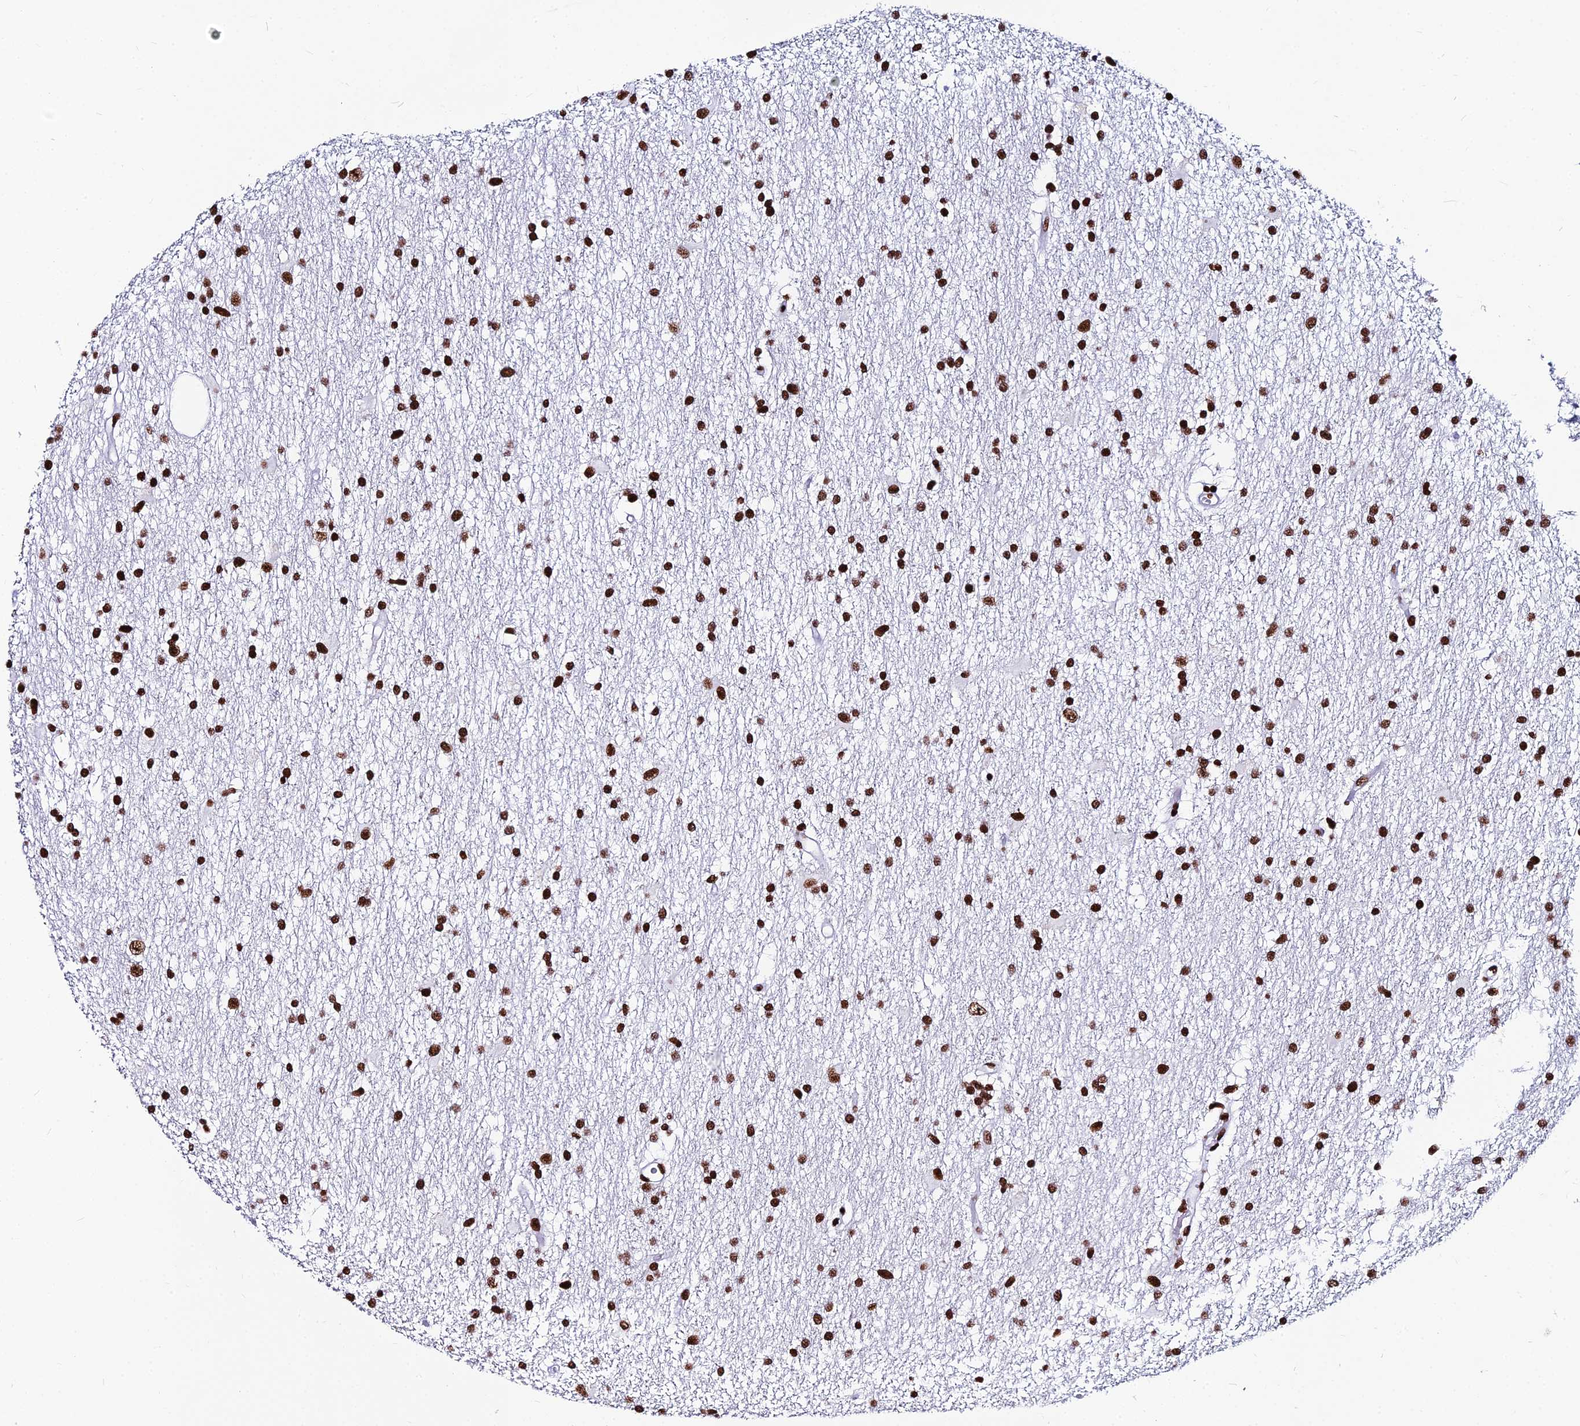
{"staining": {"intensity": "strong", "quantity": ">75%", "location": "nuclear"}, "tissue": "glioma", "cell_type": "Tumor cells", "image_type": "cancer", "snomed": [{"axis": "morphology", "description": "Glioma, malignant, High grade"}, {"axis": "topography", "description": "Brain"}], "caption": "Human malignant glioma (high-grade) stained with a protein marker demonstrates strong staining in tumor cells.", "gene": "HNRNPH1", "patient": {"sex": "male", "age": 77}}